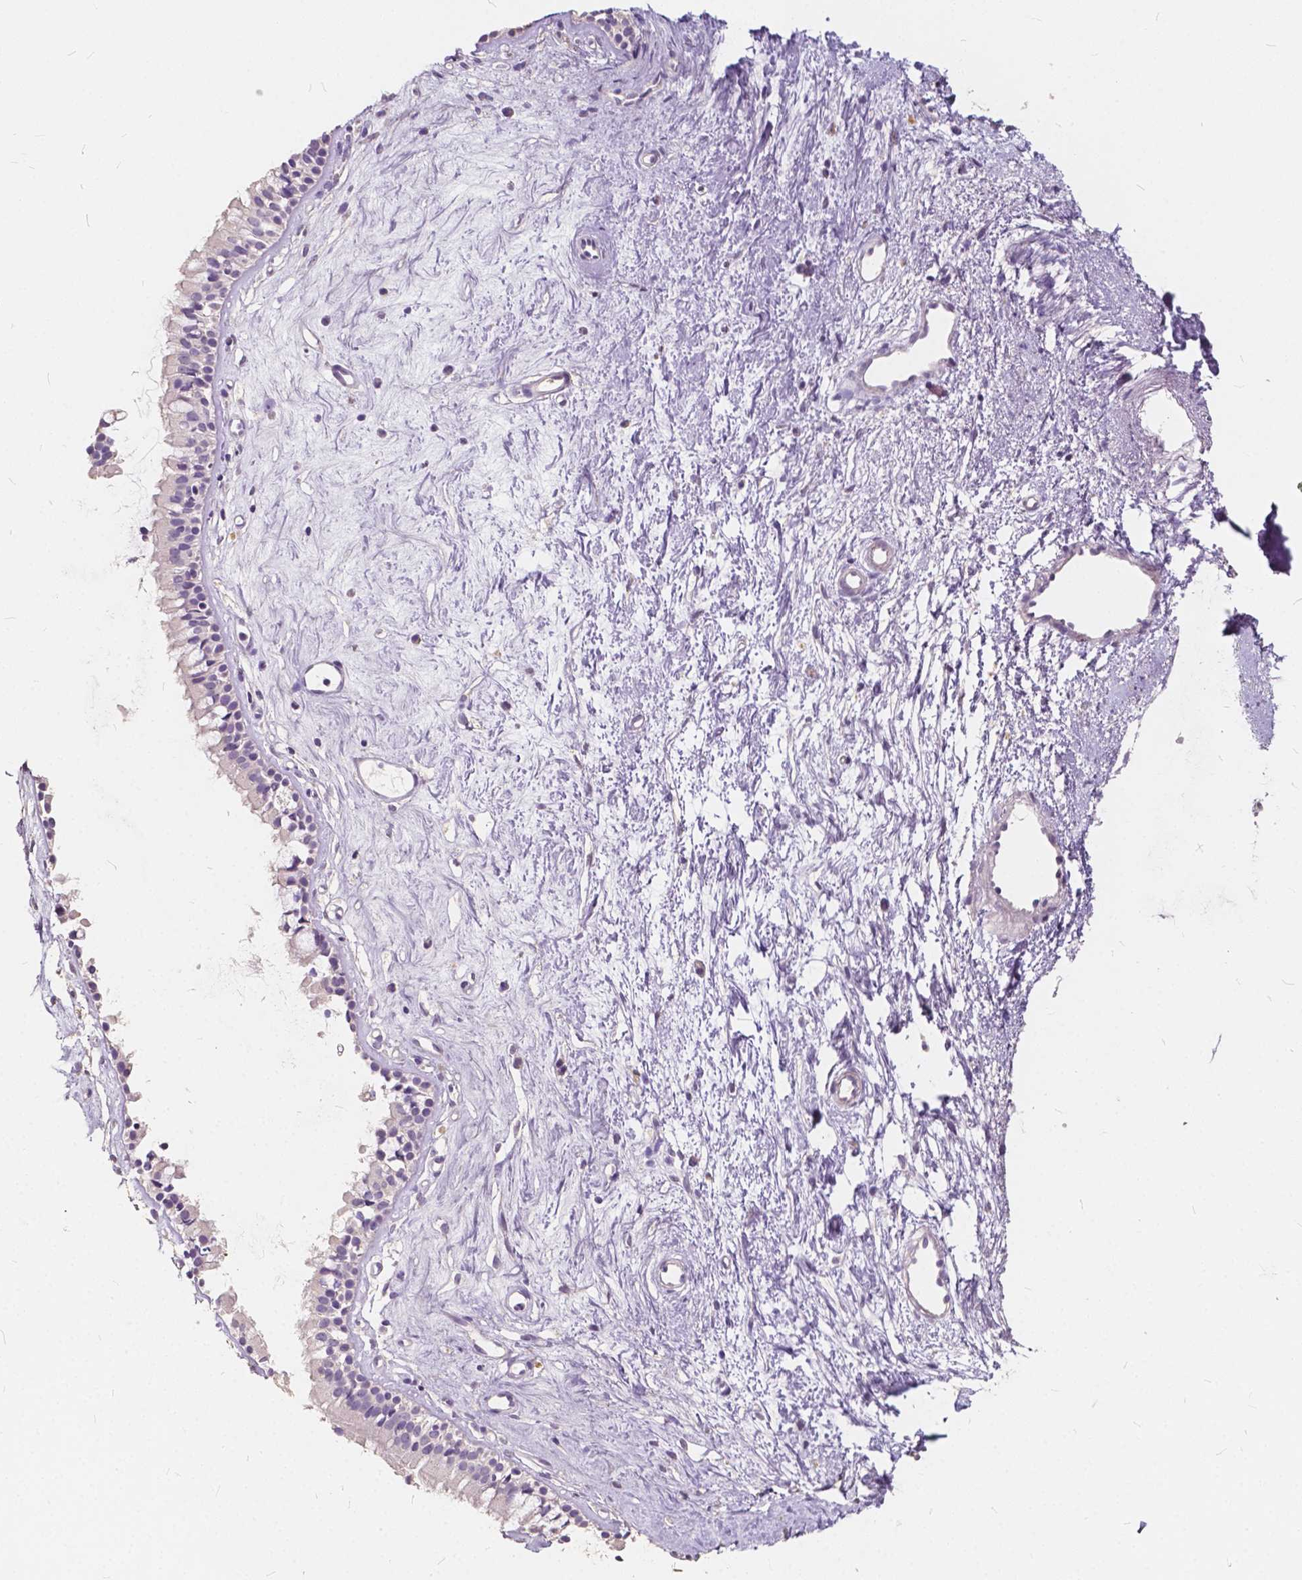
{"staining": {"intensity": "negative", "quantity": "none", "location": "none"}, "tissue": "nasopharynx", "cell_type": "Respiratory epithelial cells", "image_type": "normal", "snomed": [{"axis": "morphology", "description": "Normal tissue, NOS"}, {"axis": "topography", "description": "Nasopharynx"}], "caption": "The immunohistochemistry histopathology image has no significant expression in respiratory epithelial cells of nasopharynx.", "gene": "SLC7A8", "patient": {"sex": "female", "age": 52}}